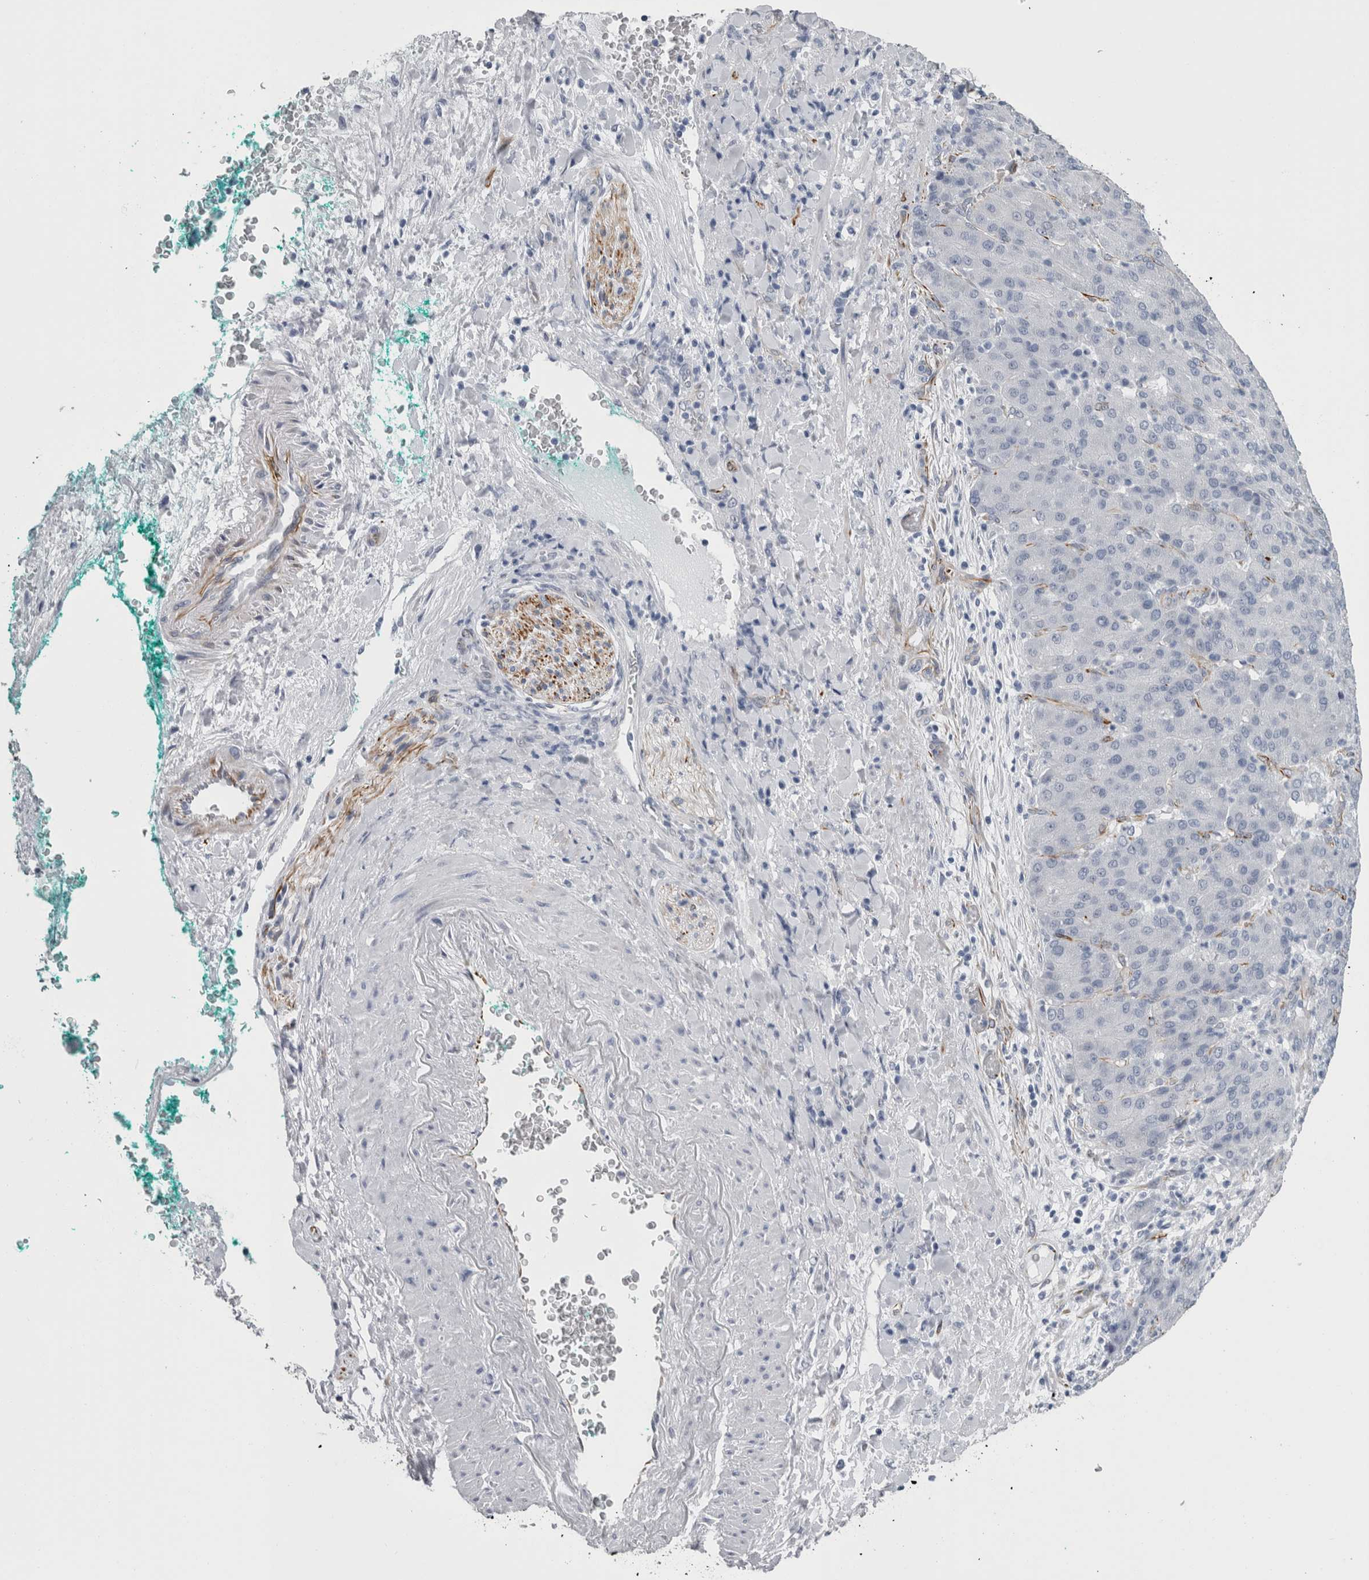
{"staining": {"intensity": "negative", "quantity": "none", "location": "none"}, "tissue": "liver cancer", "cell_type": "Tumor cells", "image_type": "cancer", "snomed": [{"axis": "morphology", "description": "Carcinoma, Hepatocellular, NOS"}, {"axis": "topography", "description": "Liver"}], "caption": "Tumor cells are negative for protein expression in human liver cancer (hepatocellular carcinoma).", "gene": "VWDE", "patient": {"sex": "male", "age": 65}}